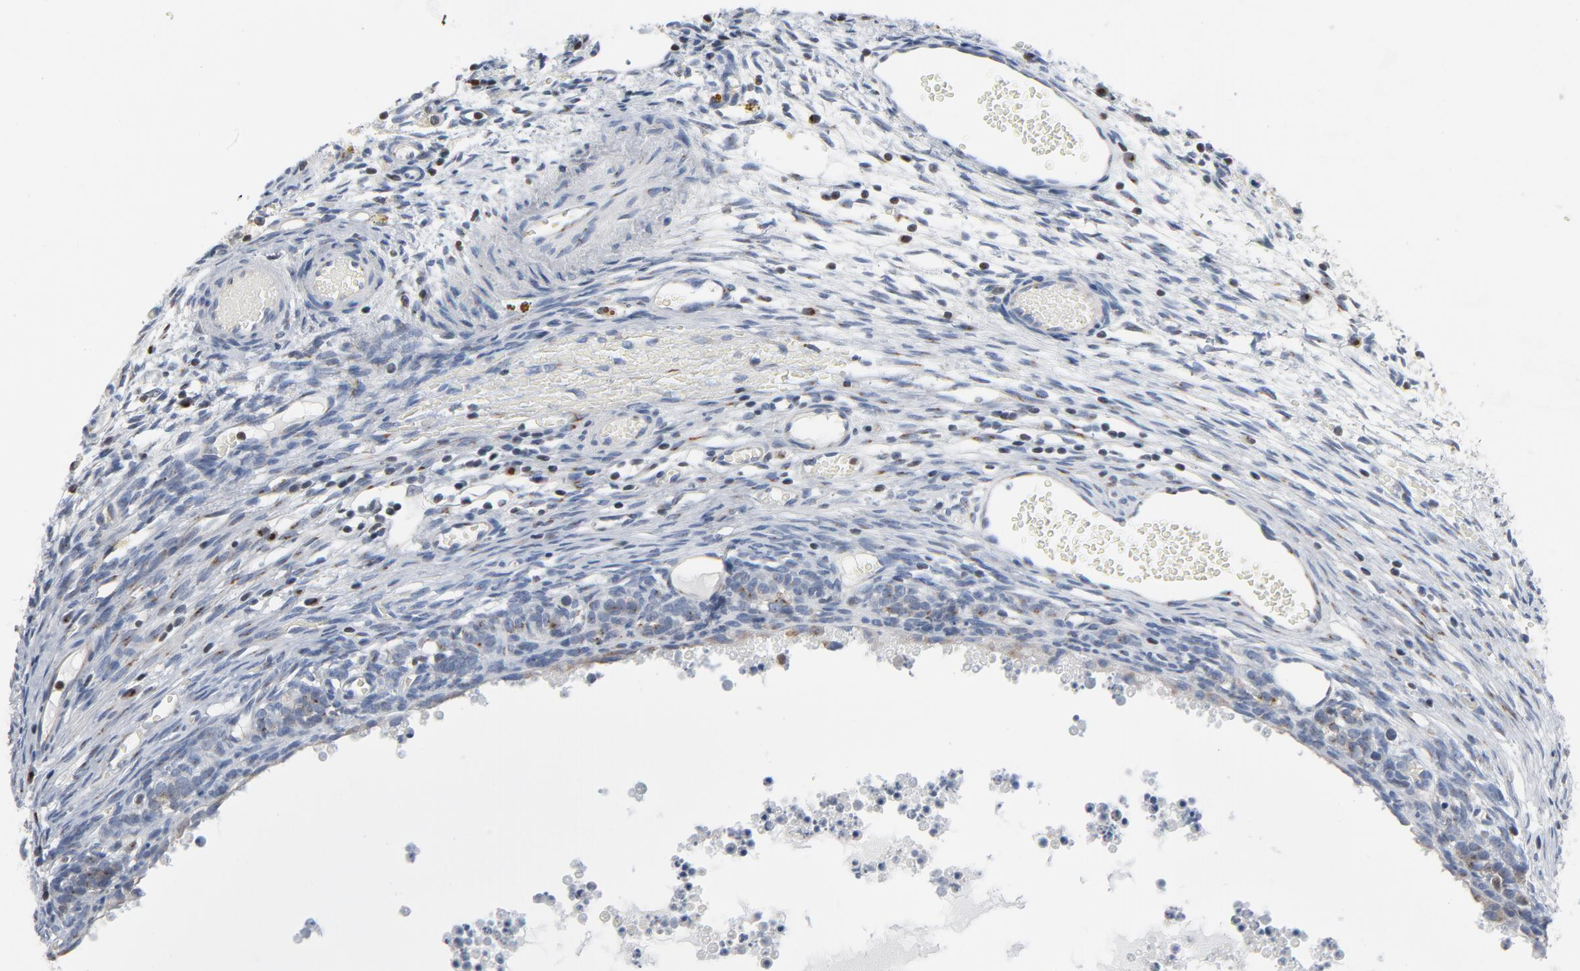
{"staining": {"intensity": "moderate", "quantity": "<25%", "location": "cytoplasmic/membranous"}, "tissue": "ovary", "cell_type": "Ovarian stroma cells", "image_type": "normal", "snomed": [{"axis": "morphology", "description": "Normal tissue, NOS"}, {"axis": "topography", "description": "Ovary"}], "caption": "Moderate cytoplasmic/membranous positivity for a protein is appreciated in approximately <25% of ovarian stroma cells of benign ovary using immunohistochemistry.", "gene": "YIPF6", "patient": {"sex": "female", "age": 35}}